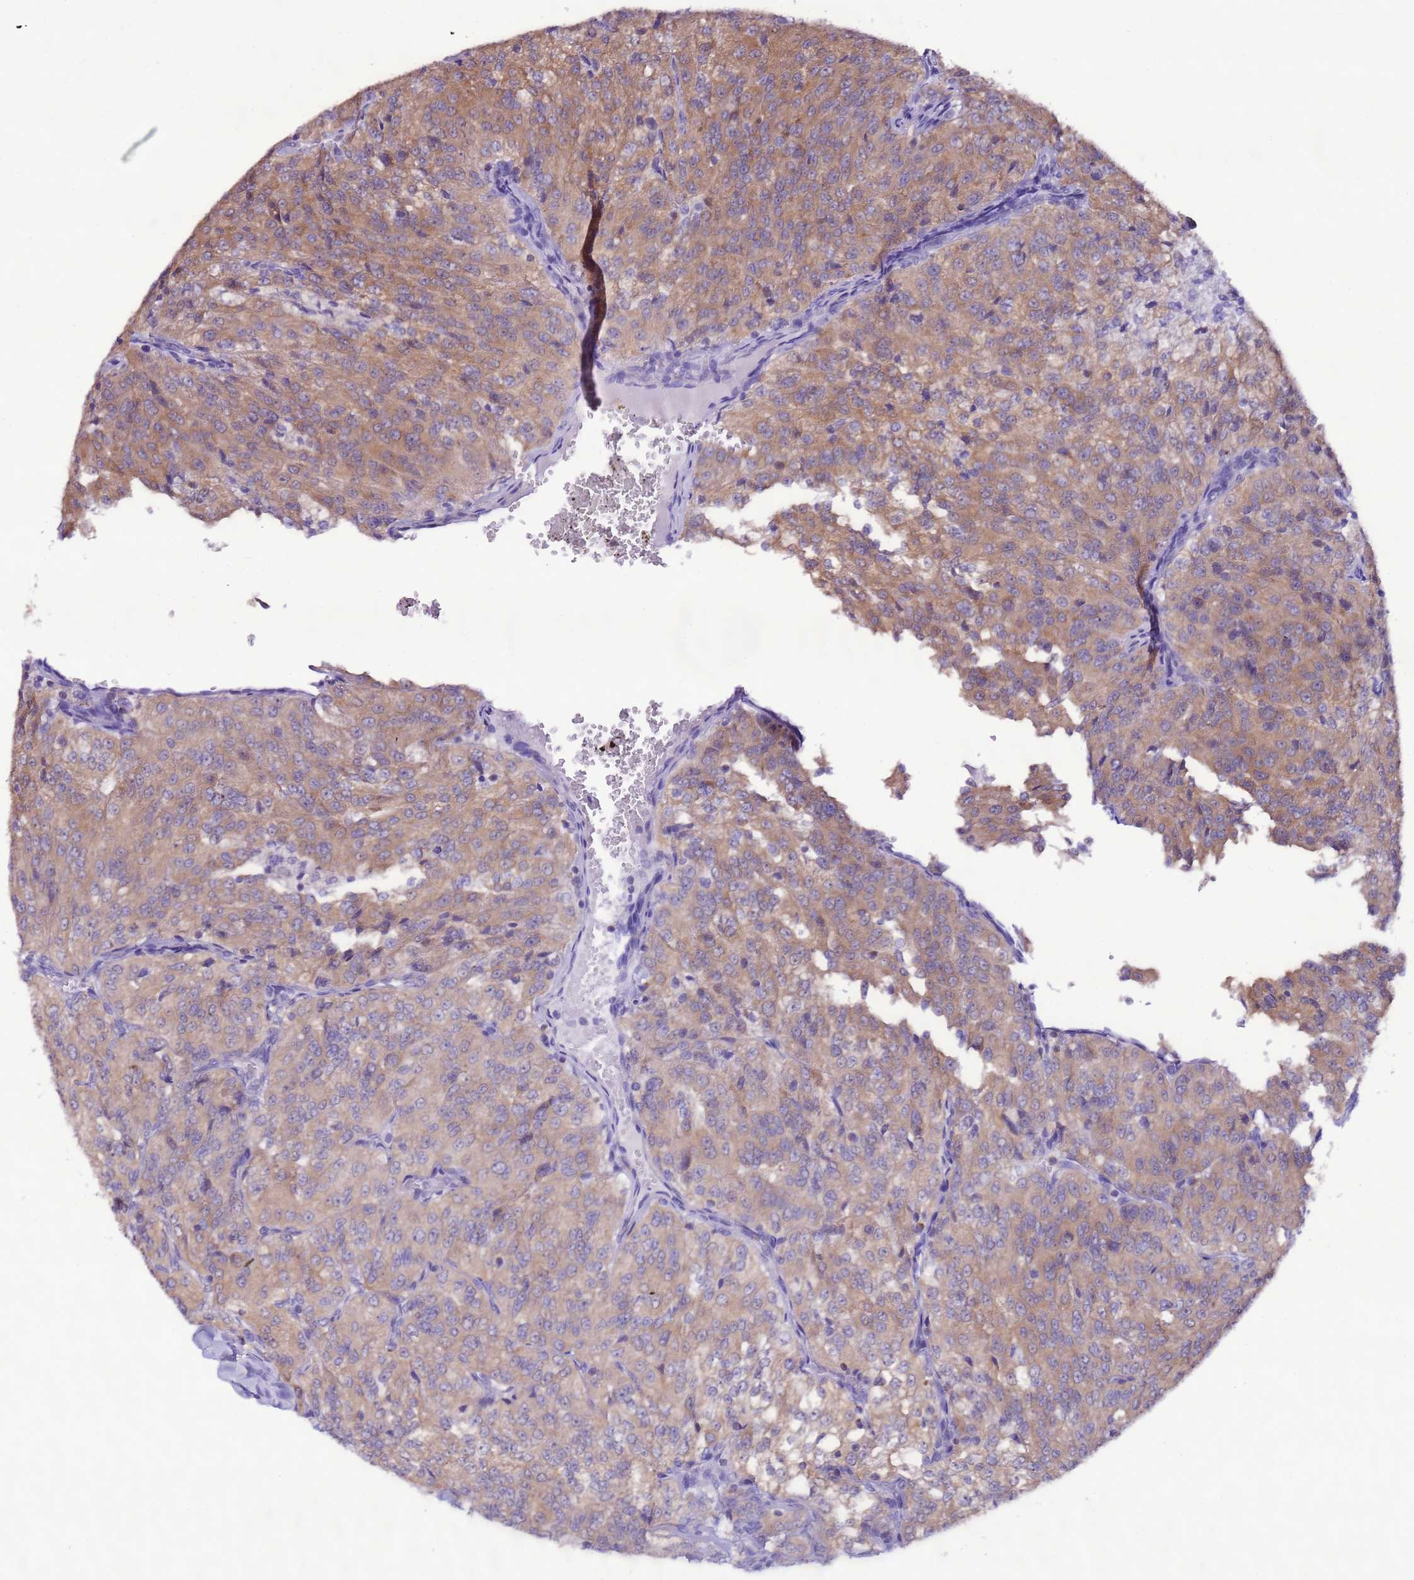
{"staining": {"intensity": "moderate", "quantity": ">75%", "location": "cytoplasmic/membranous"}, "tissue": "renal cancer", "cell_type": "Tumor cells", "image_type": "cancer", "snomed": [{"axis": "morphology", "description": "Adenocarcinoma, NOS"}, {"axis": "topography", "description": "Kidney"}], "caption": "Renal adenocarcinoma was stained to show a protein in brown. There is medium levels of moderate cytoplasmic/membranous positivity in about >75% of tumor cells.", "gene": "AHI1", "patient": {"sex": "female", "age": 63}}